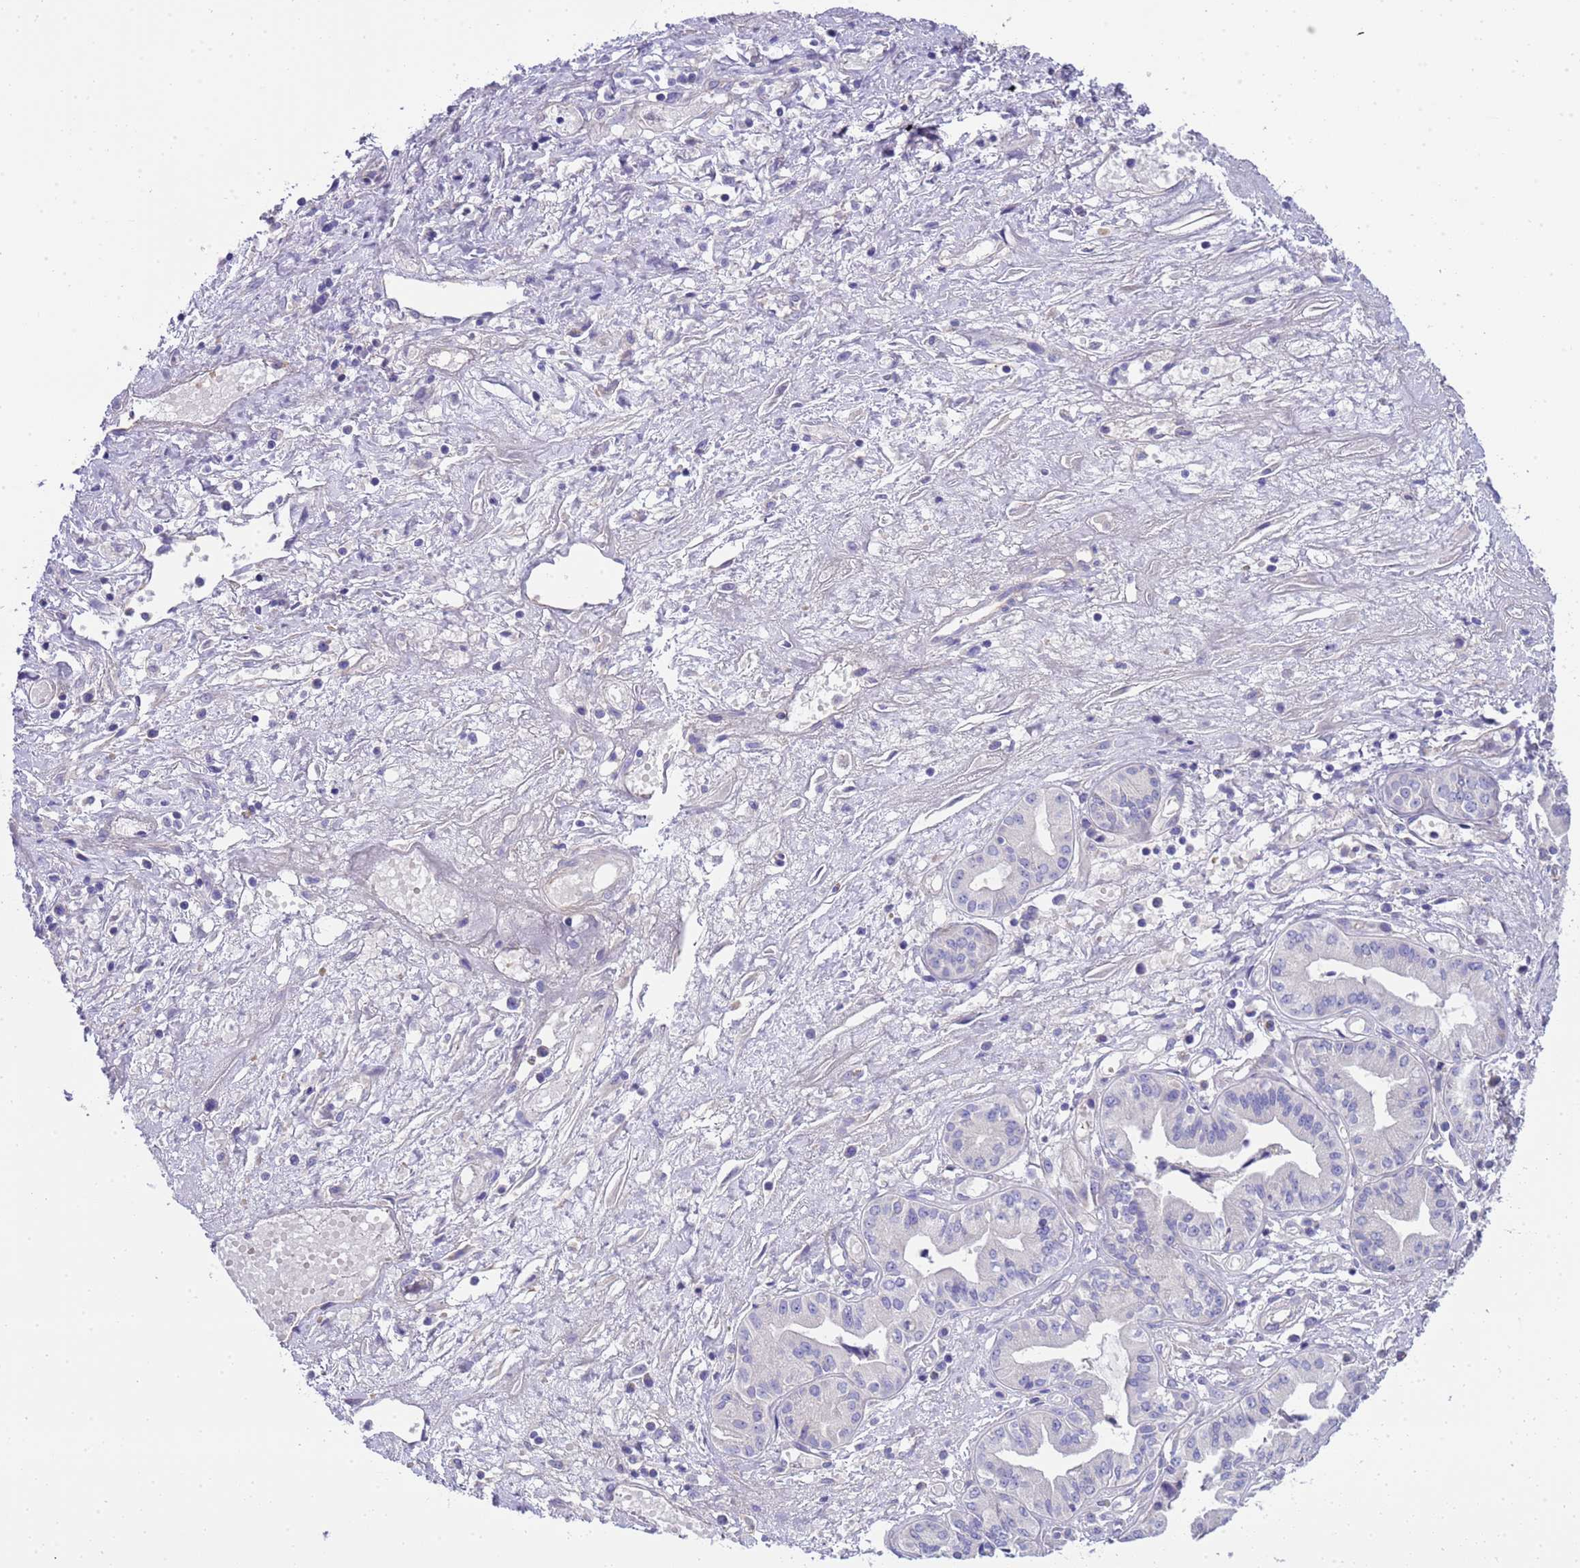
{"staining": {"intensity": "negative", "quantity": "none", "location": "none"}, "tissue": "pancreatic cancer", "cell_type": "Tumor cells", "image_type": "cancer", "snomed": [{"axis": "morphology", "description": "Adenocarcinoma, NOS"}, {"axis": "topography", "description": "Pancreas"}], "caption": "A photomicrograph of pancreatic cancer (adenocarcinoma) stained for a protein demonstrates no brown staining in tumor cells.", "gene": "RIPPLY2", "patient": {"sex": "female", "age": 50}}